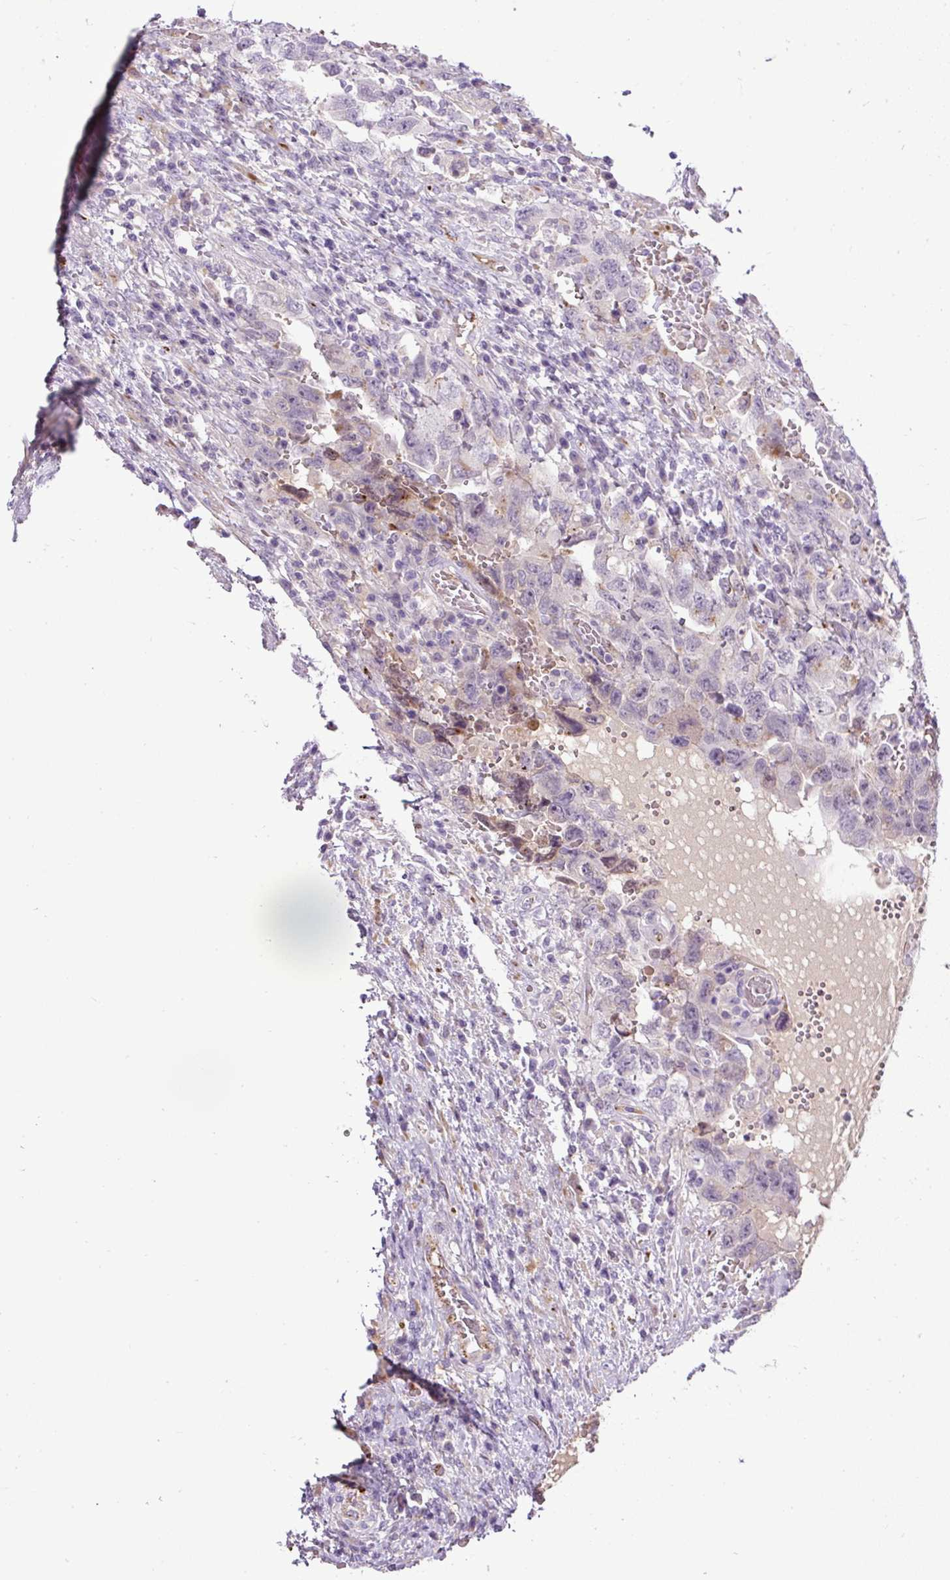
{"staining": {"intensity": "negative", "quantity": "none", "location": "none"}, "tissue": "testis cancer", "cell_type": "Tumor cells", "image_type": "cancer", "snomed": [{"axis": "morphology", "description": "Carcinoma, Embryonal, NOS"}, {"axis": "topography", "description": "Testis"}], "caption": "This micrograph is of testis cancer stained with immunohistochemistry (IHC) to label a protein in brown with the nuclei are counter-stained blue. There is no positivity in tumor cells.", "gene": "LEFTY2", "patient": {"sex": "male", "age": 26}}